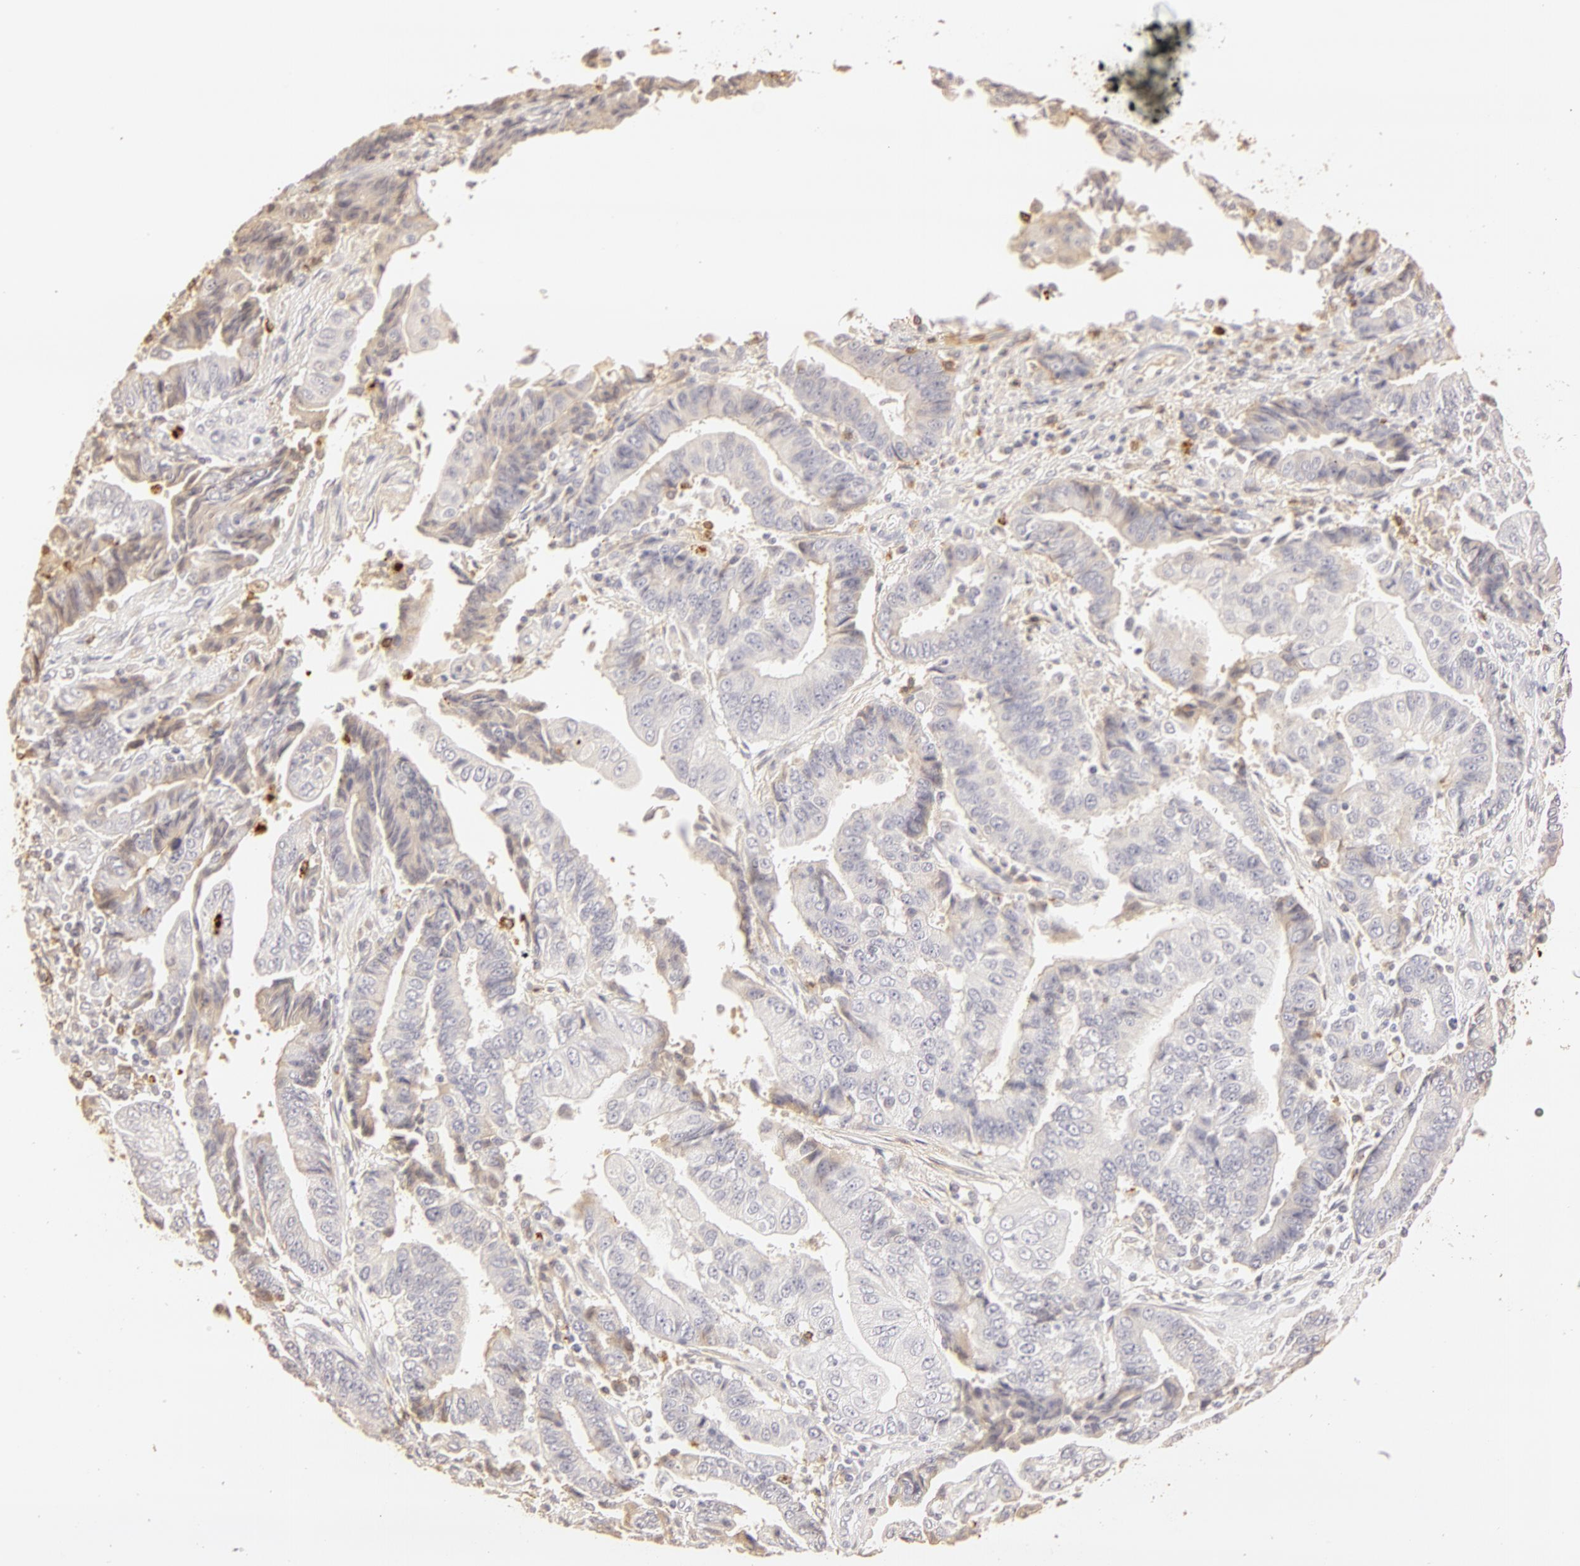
{"staining": {"intensity": "negative", "quantity": "none", "location": "none"}, "tissue": "endometrial cancer", "cell_type": "Tumor cells", "image_type": "cancer", "snomed": [{"axis": "morphology", "description": "Adenocarcinoma, NOS"}, {"axis": "topography", "description": "Endometrium"}], "caption": "Tumor cells show no significant staining in endometrial cancer.", "gene": "C1R", "patient": {"sex": "female", "age": 75}}